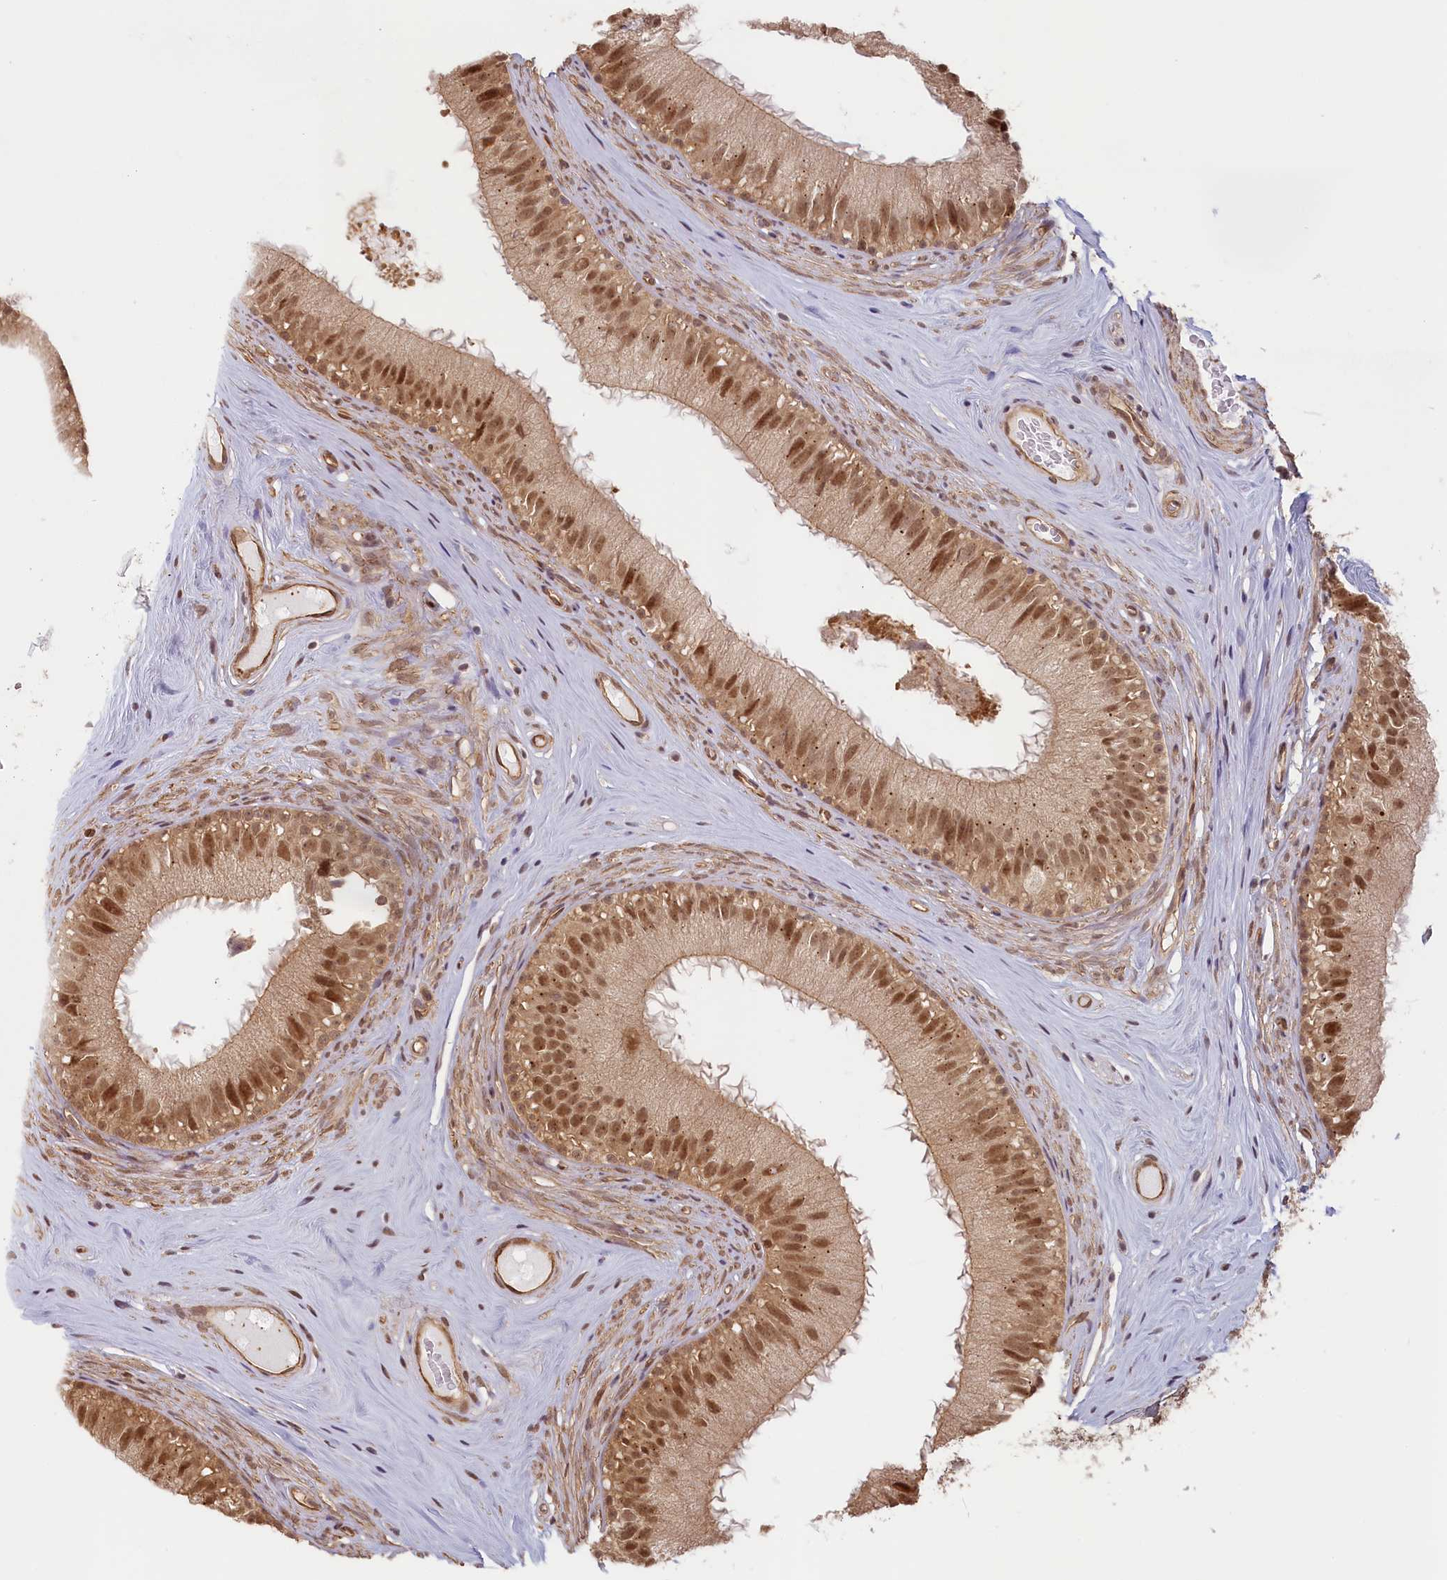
{"staining": {"intensity": "moderate", "quantity": ">75%", "location": "nuclear"}, "tissue": "epididymis", "cell_type": "Glandular cells", "image_type": "normal", "snomed": [{"axis": "morphology", "description": "Normal tissue, NOS"}, {"axis": "topography", "description": "Epididymis"}], "caption": "Immunohistochemical staining of benign epididymis exhibits medium levels of moderate nuclear expression in about >75% of glandular cells.", "gene": "C19orf44", "patient": {"sex": "male", "age": 45}}